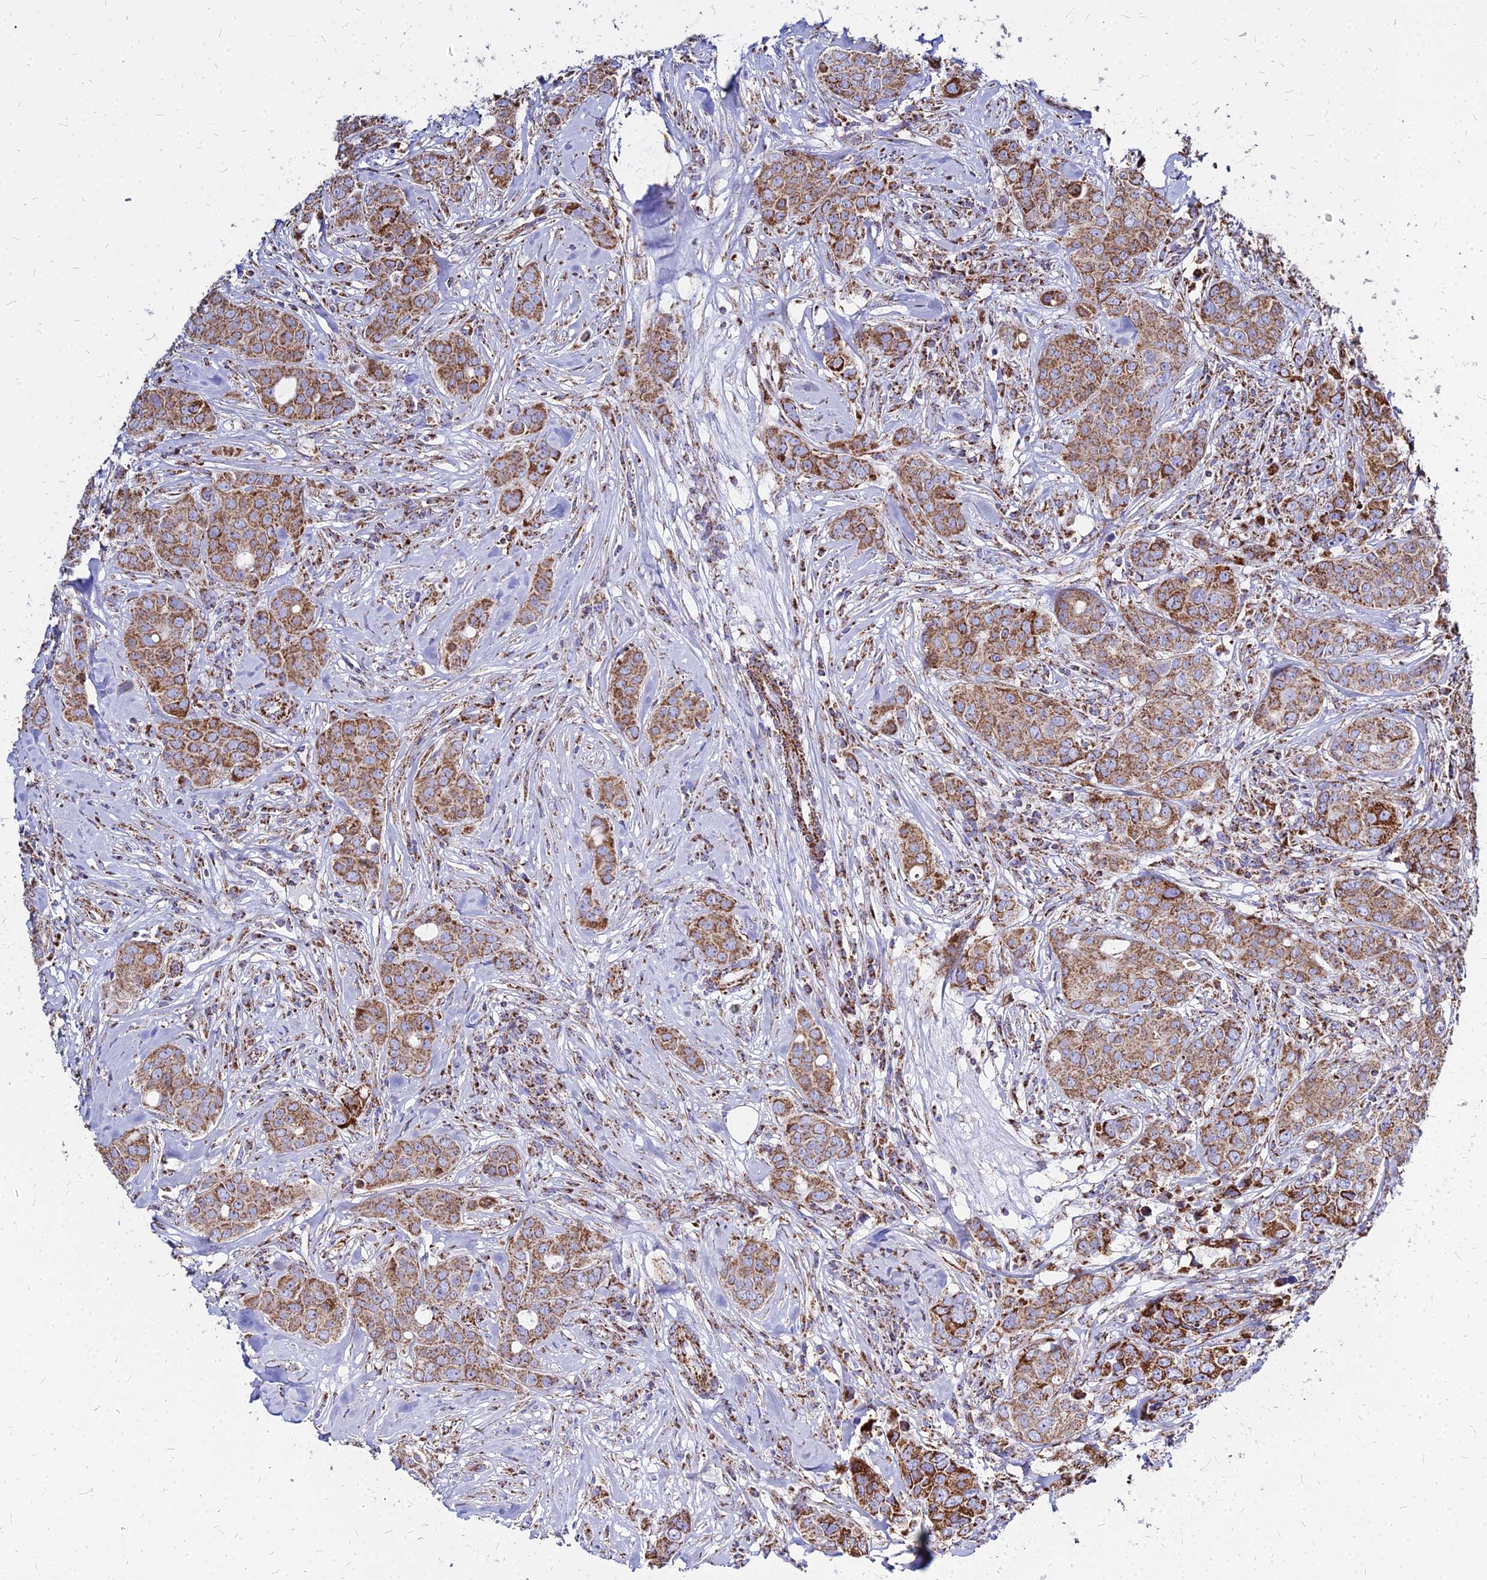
{"staining": {"intensity": "moderate", "quantity": ">75%", "location": "cytoplasmic/membranous"}, "tissue": "breast cancer", "cell_type": "Tumor cells", "image_type": "cancer", "snomed": [{"axis": "morphology", "description": "Duct carcinoma"}, {"axis": "topography", "description": "Breast"}], "caption": "An immunohistochemistry (IHC) histopathology image of neoplastic tissue is shown. Protein staining in brown shows moderate cytoplasmic/membranous positivity in invasive ductal carcinoma (breast) within tumor cells.", "gene": "DLD", "patient": {"sex": "female", "age": 43}}